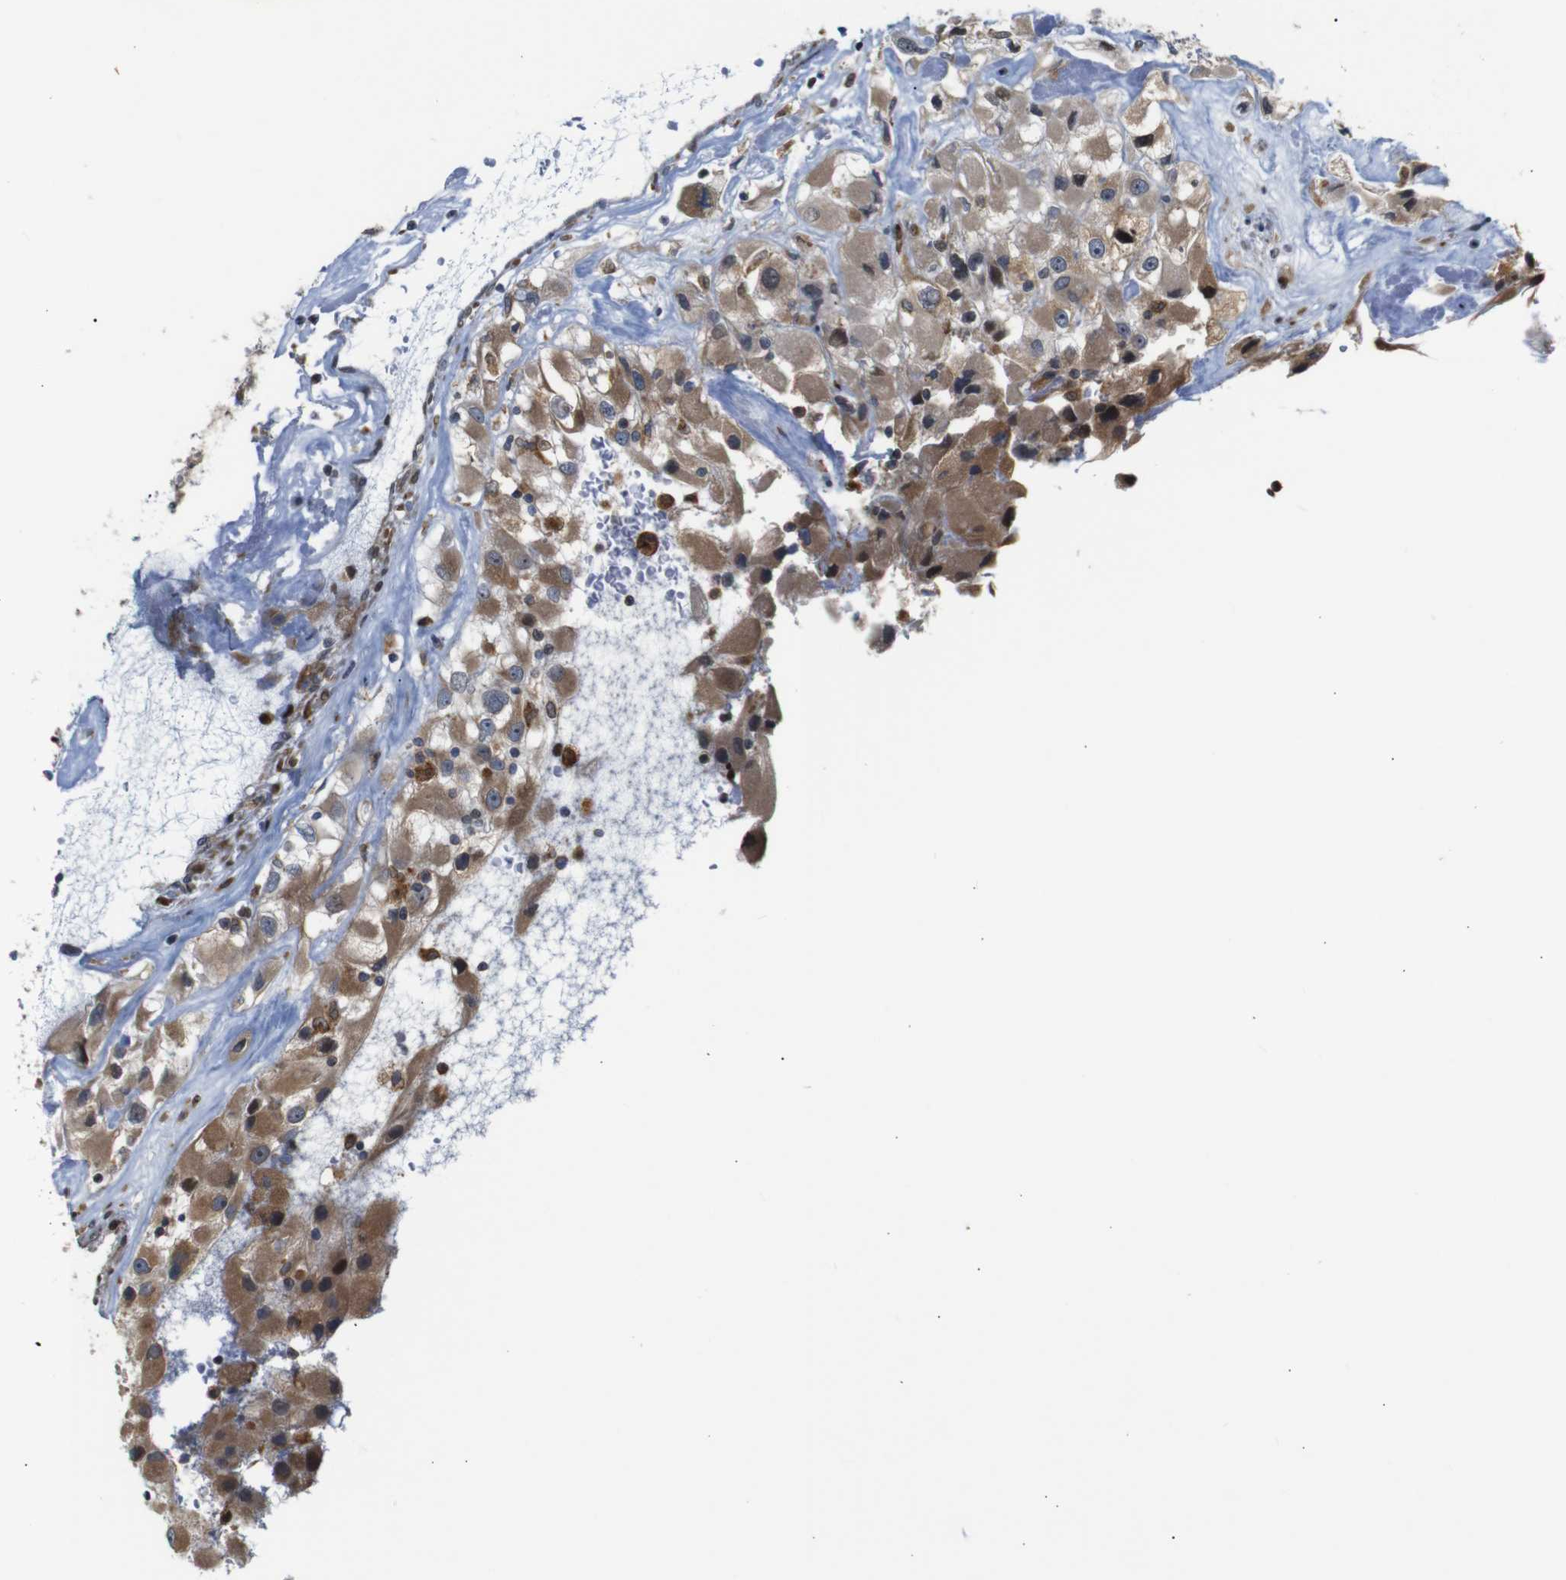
{"staining": {"intensity": "moderate", "quantity": ">75%", "location": "cytoplasmic/membranous"}, "tissue": "renal cancer", "cell_type": "Tumor cells", "image_type": "cancer", "snomed": [{"axis": "morphology", "description": "Adenocarcinoma, NOS"}, {"axis": "topography", "description": "Kidney"}], "caption": "Tumor cells reveal medium levels of moderate cytoplasmic/membranous positivity in approximately >75% of cells in renal cancer.", "gene": "PTPN1", "patient": {"sex": "female", "age": 52}}